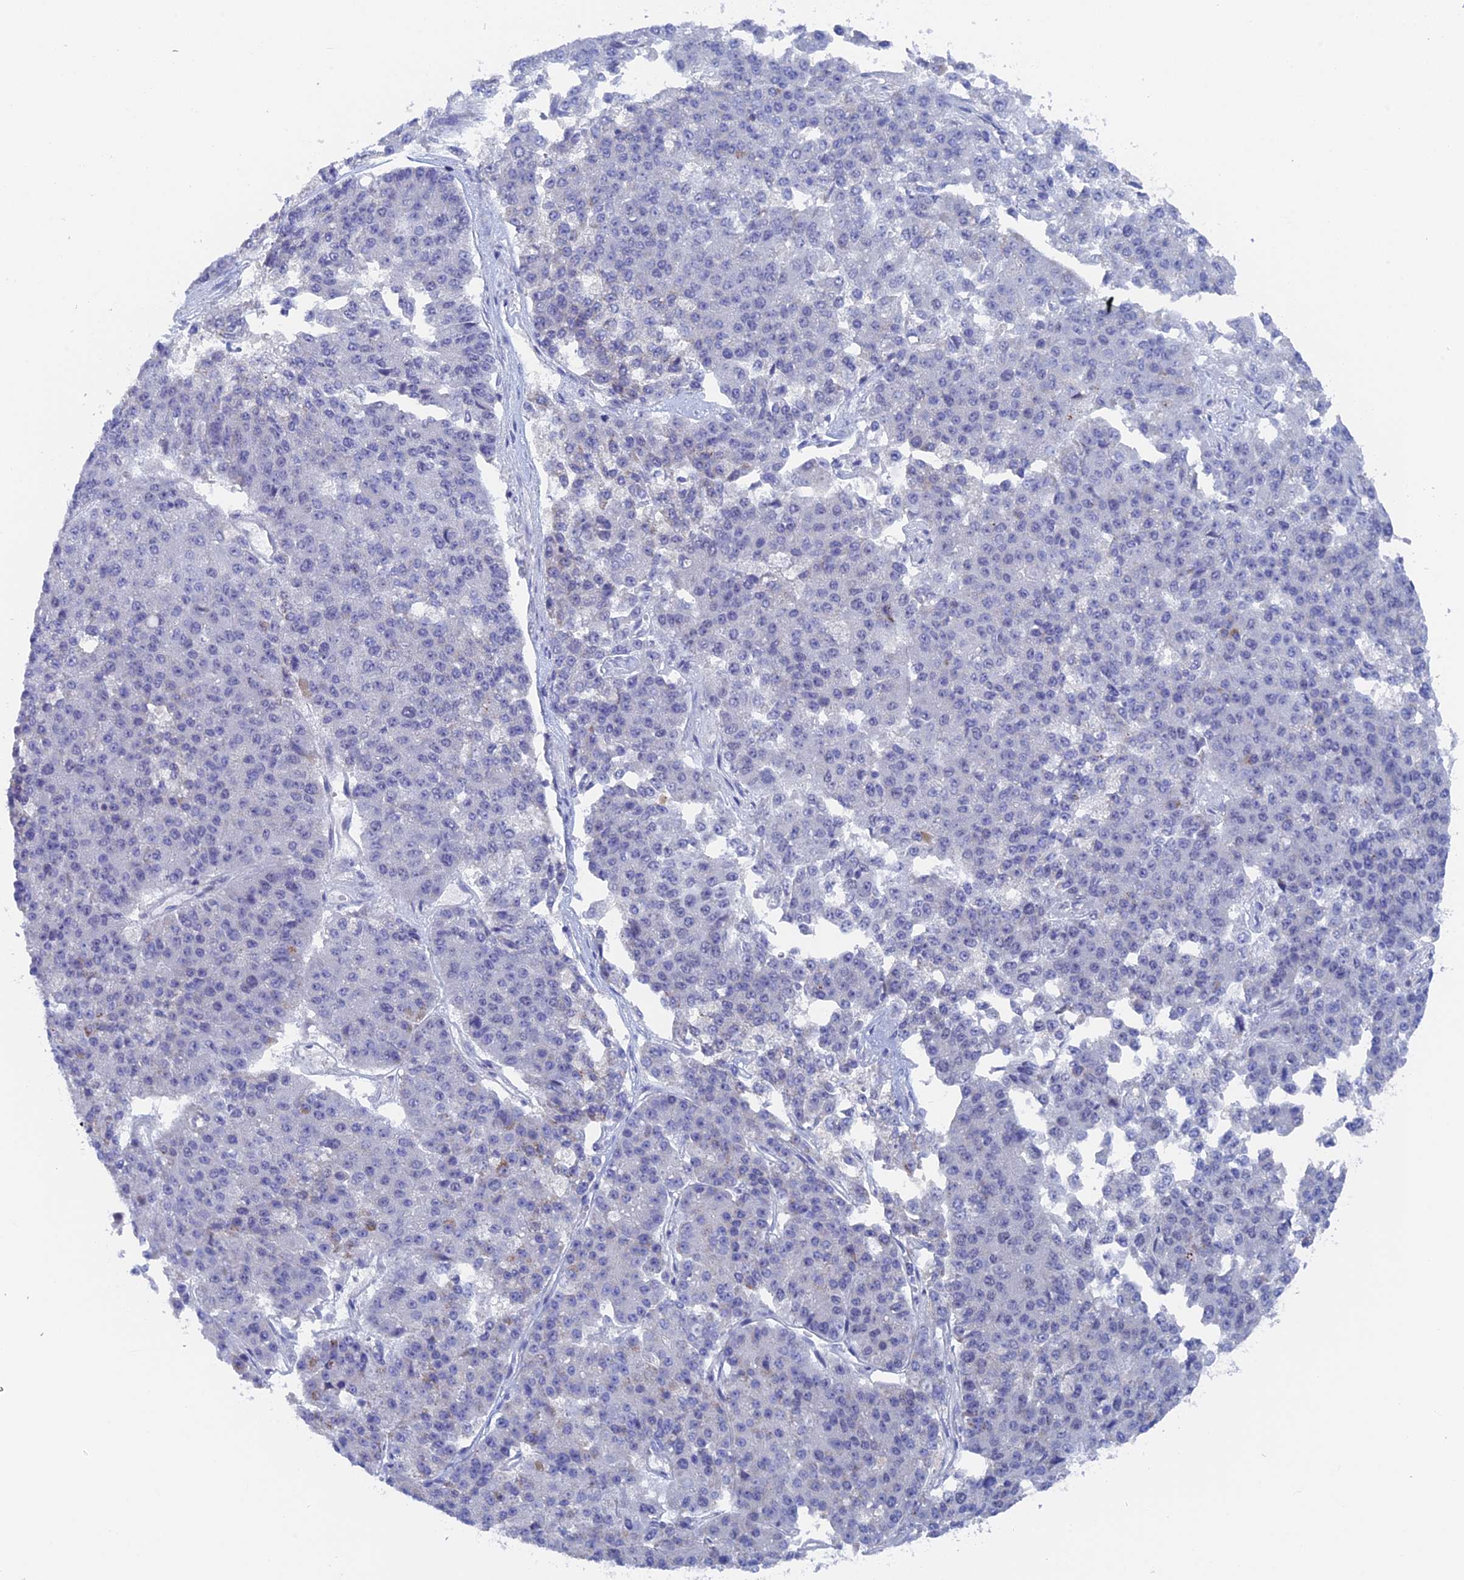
{"staining": {"intensity": "negative", "quantity": "none", "location": "none"}, "tissue": "pancreatic cancer", "cell_type": "Tumor cells", "image_type": "cancer", "snomed": [{"axis": "morphology", "description": "Adenocarcinoma, NOS"}, {"axis": "topography", "description": "Pancreas"}], "caption": "This photomicrograph is of pancreatic adenocarcinoma stained with immunohistochemistry to label a protein in brown with the nuclei are counter-stained blue. There is no positivity in tumor cells.", "gene": "BRD2", "patient": {"sex": "male", "age": 50}}